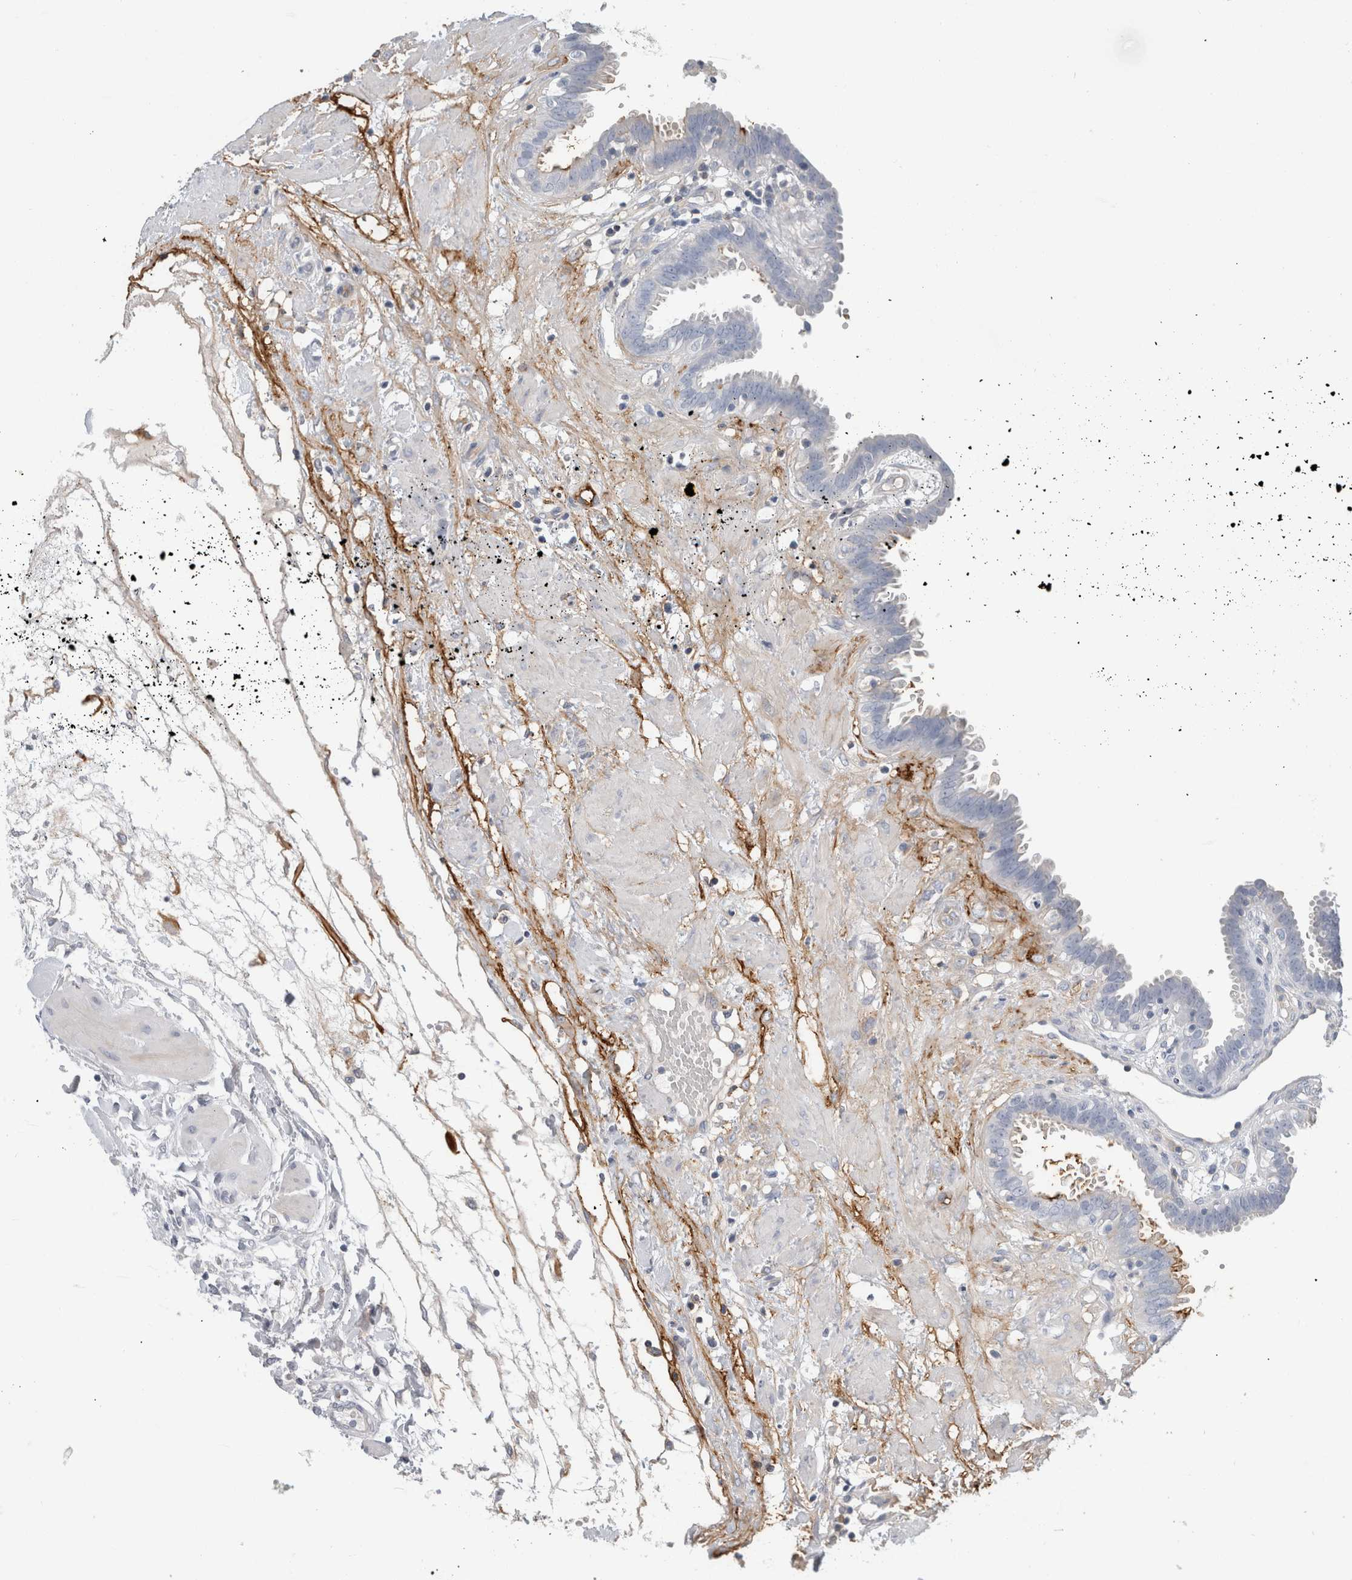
{"staining": {"intensity": "weak", "quantity": "<25%", "location": "cytoplasmic/membranous"}, "tissue": "fallopian tube", "cell_type": "Glandular cells", "image_type": "normal", "snomed": [{"axis": "morphology", "description": "Normal tissue, NOS"}, {"axis": "topography", "description": "Fallopian tube"}, {"axis": "topography", "description": "Placenta"}], "caption": "DAB (3,3'-diaminobenzidine) immunohistochemical staining of normal fallopian tube reveals no significant expression in glandular cells.", "gene": "CD55", "patient": {"sex": "female", "age": 32}}